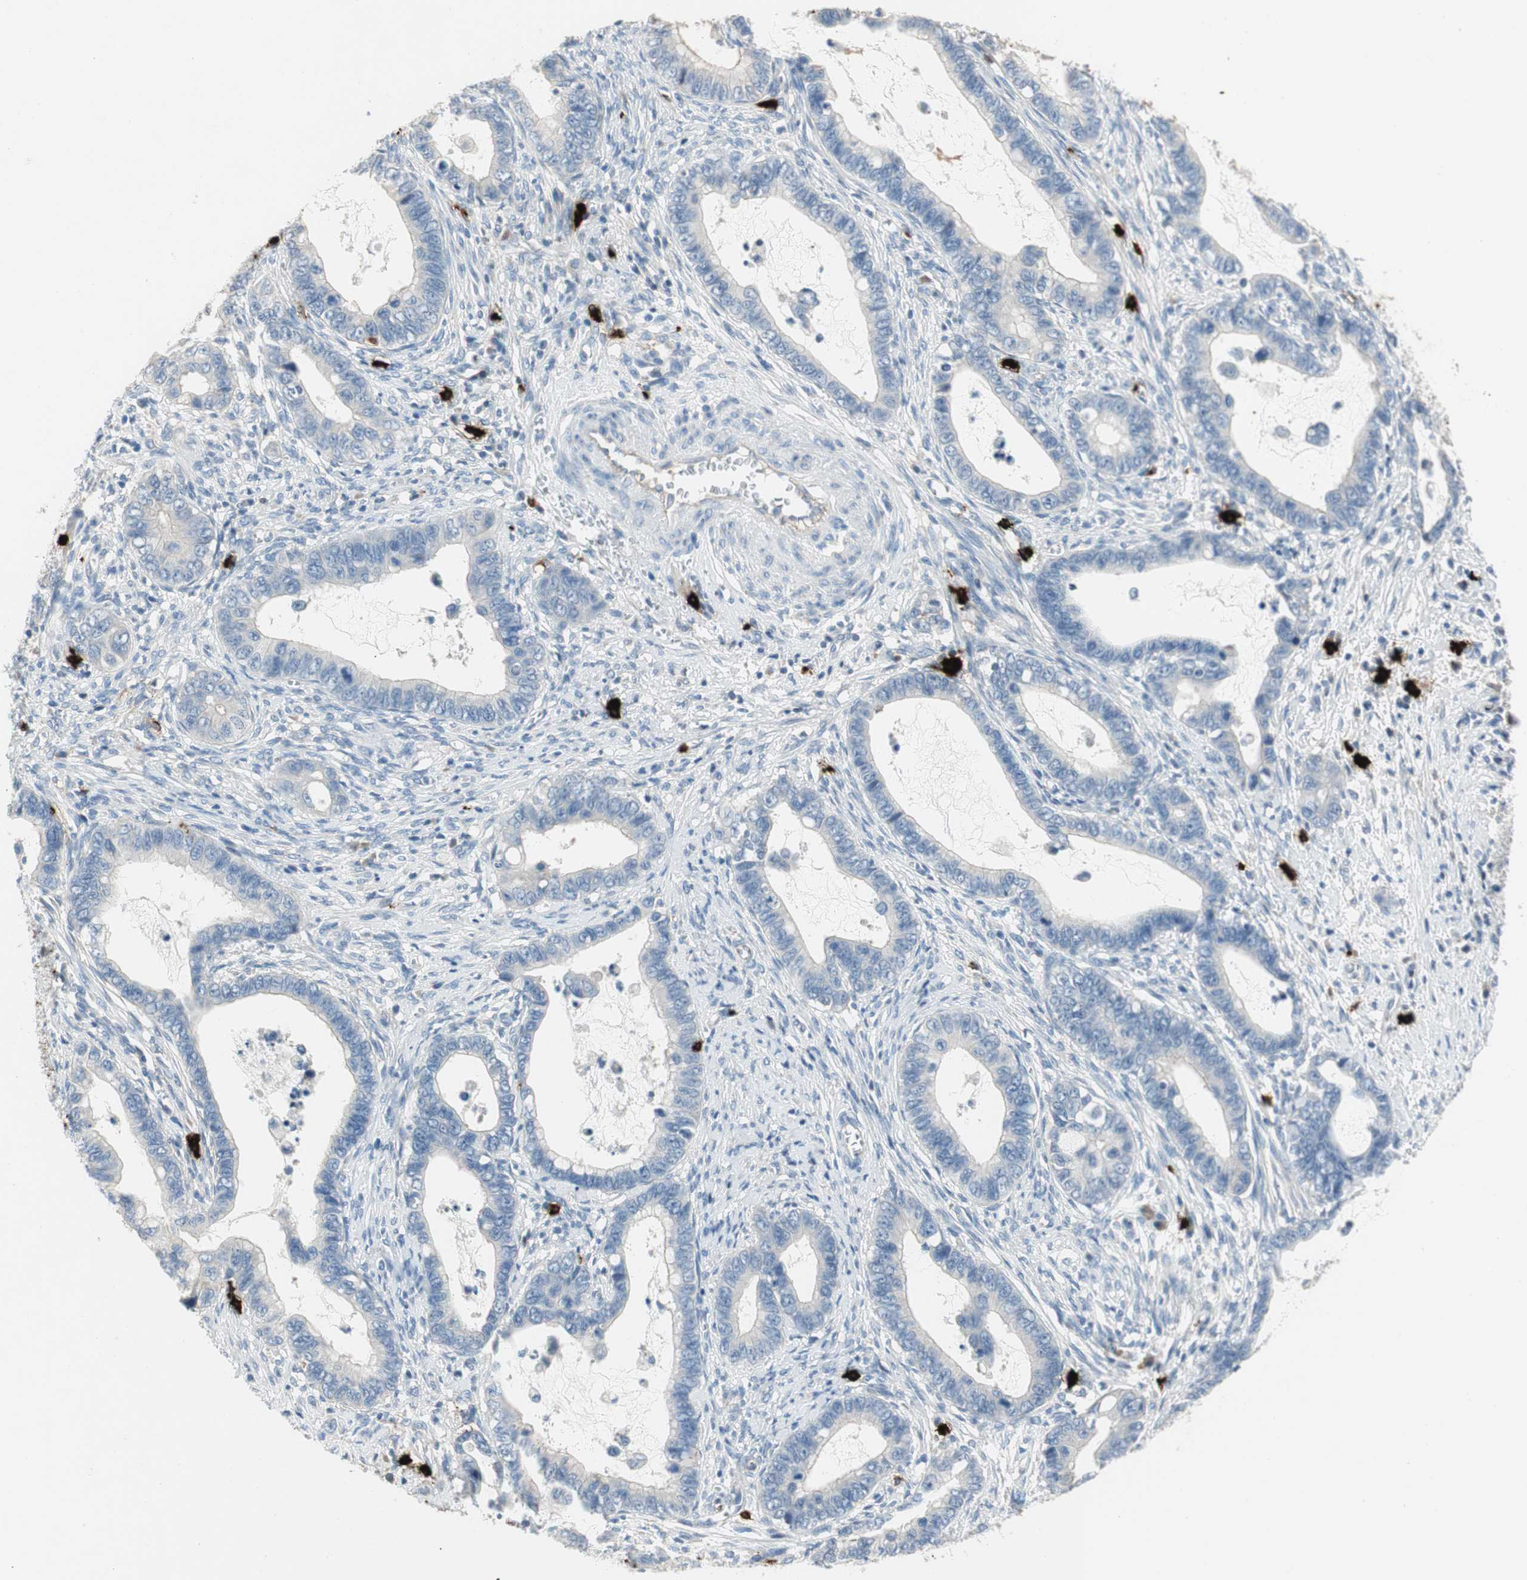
{"staining": {"intensity": "negative", "quantity": "none", "location": "none"}, "tissue": "cervical cancer", "cell_type": "Tumor cells", "image_type": "cancer", "snomed": [{"axis": "morphology", "description": "Adenocarcinoma, NOS"}, {"axis": "topography", "description": "Cervix"}], "caption": "An image of cervical cancer (adenocarcinoma) stained for a protein reveals no brown staining in tumor cells.", "gene": "CPA3", "patient": {"sex": "female", "age": 44}}